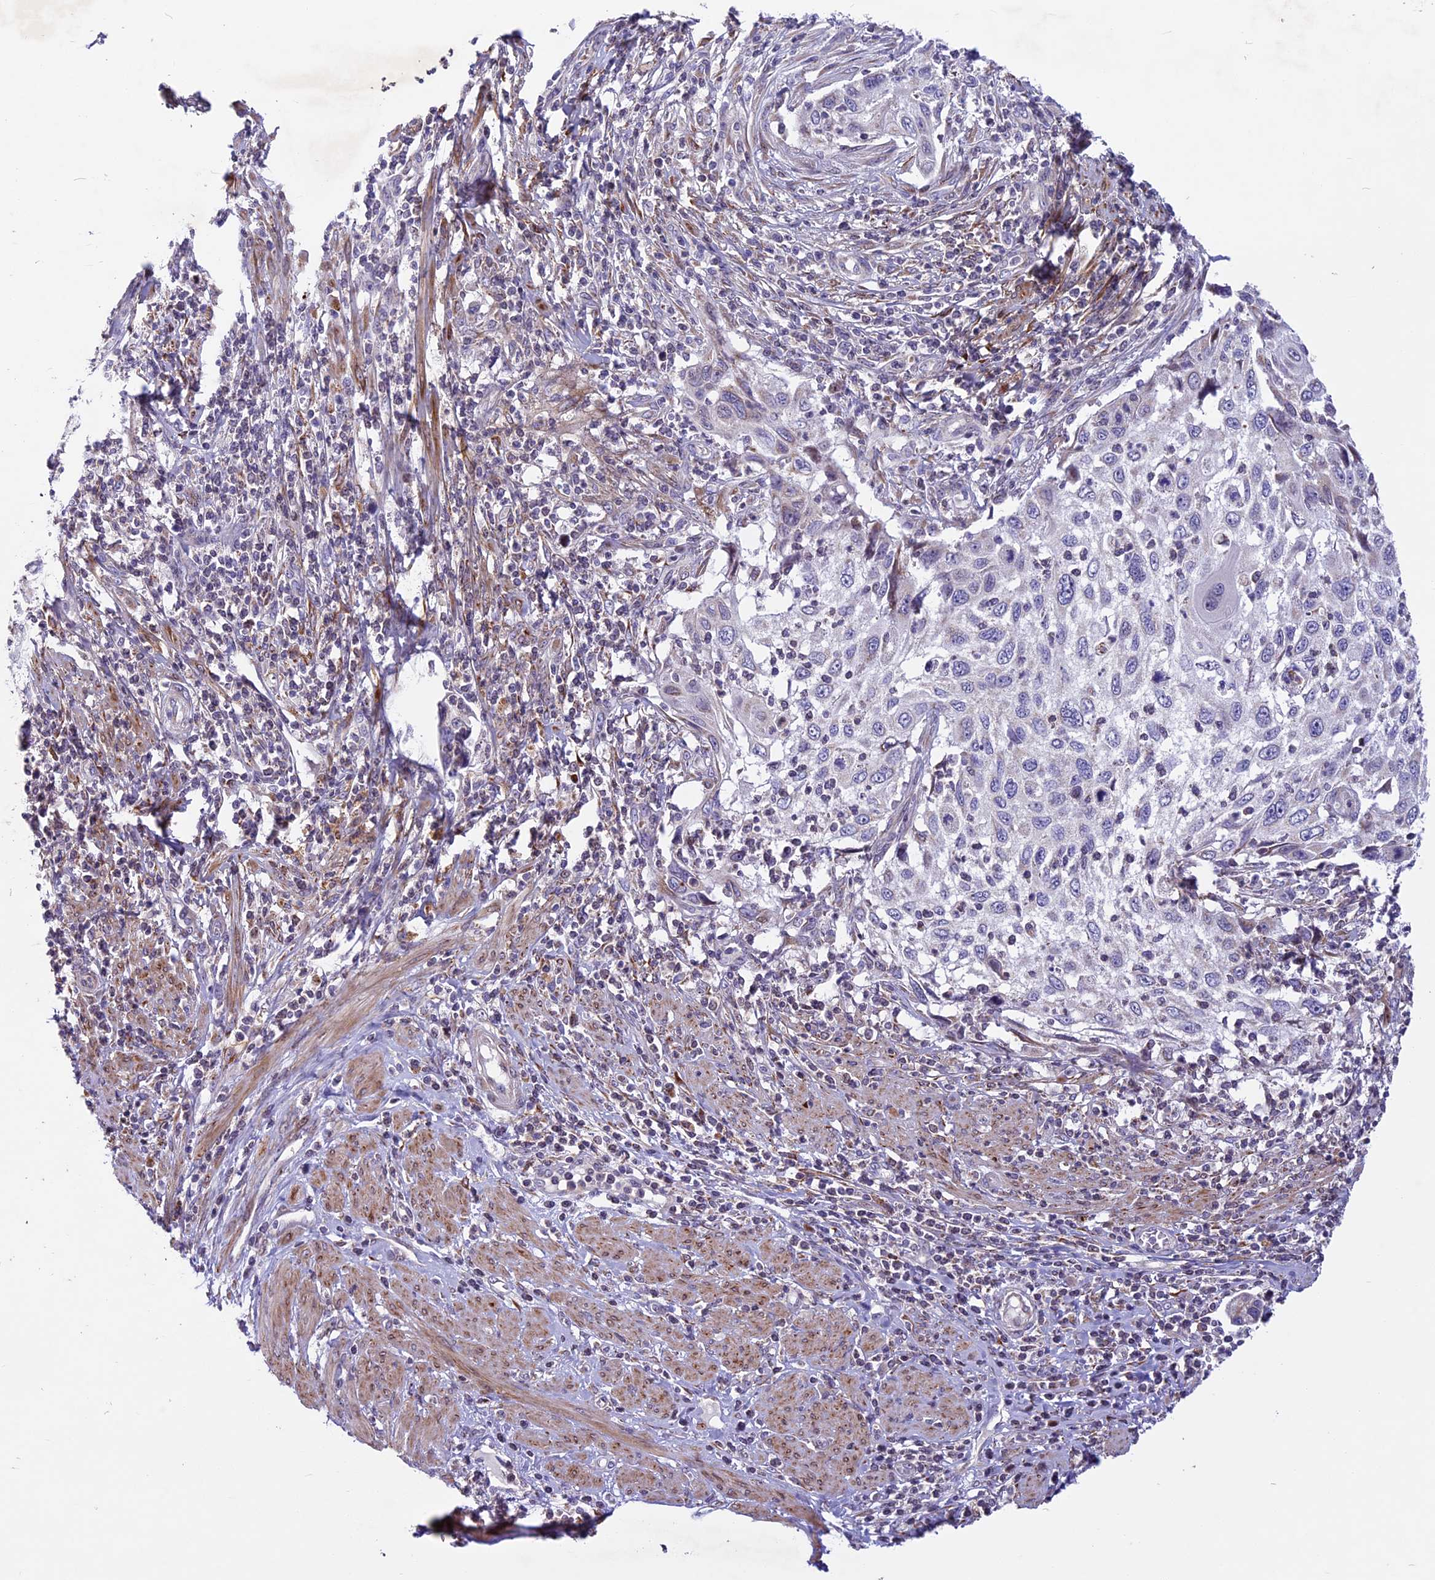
{"staining": {"intensity": "negative", "quantity": "none", "location": "none"}, "tissue": "cervical cancer", "cell_type": "Tumor cells", "image_type": "cancer", "snomed": [{"axis": "morphology", "description": "Squamous cell carcinoma, NOS"}, {"axis": "topography", "description": "Cervix"}], "caption": "High magnification brightfield microscopy of cervical cancer stained with DAB (brown) and counterstained with hematoxylin (blue): tumor cells show no significant positivity.", "gene": "MIEF2", "patient": {"sex": "female", "age": 70}}